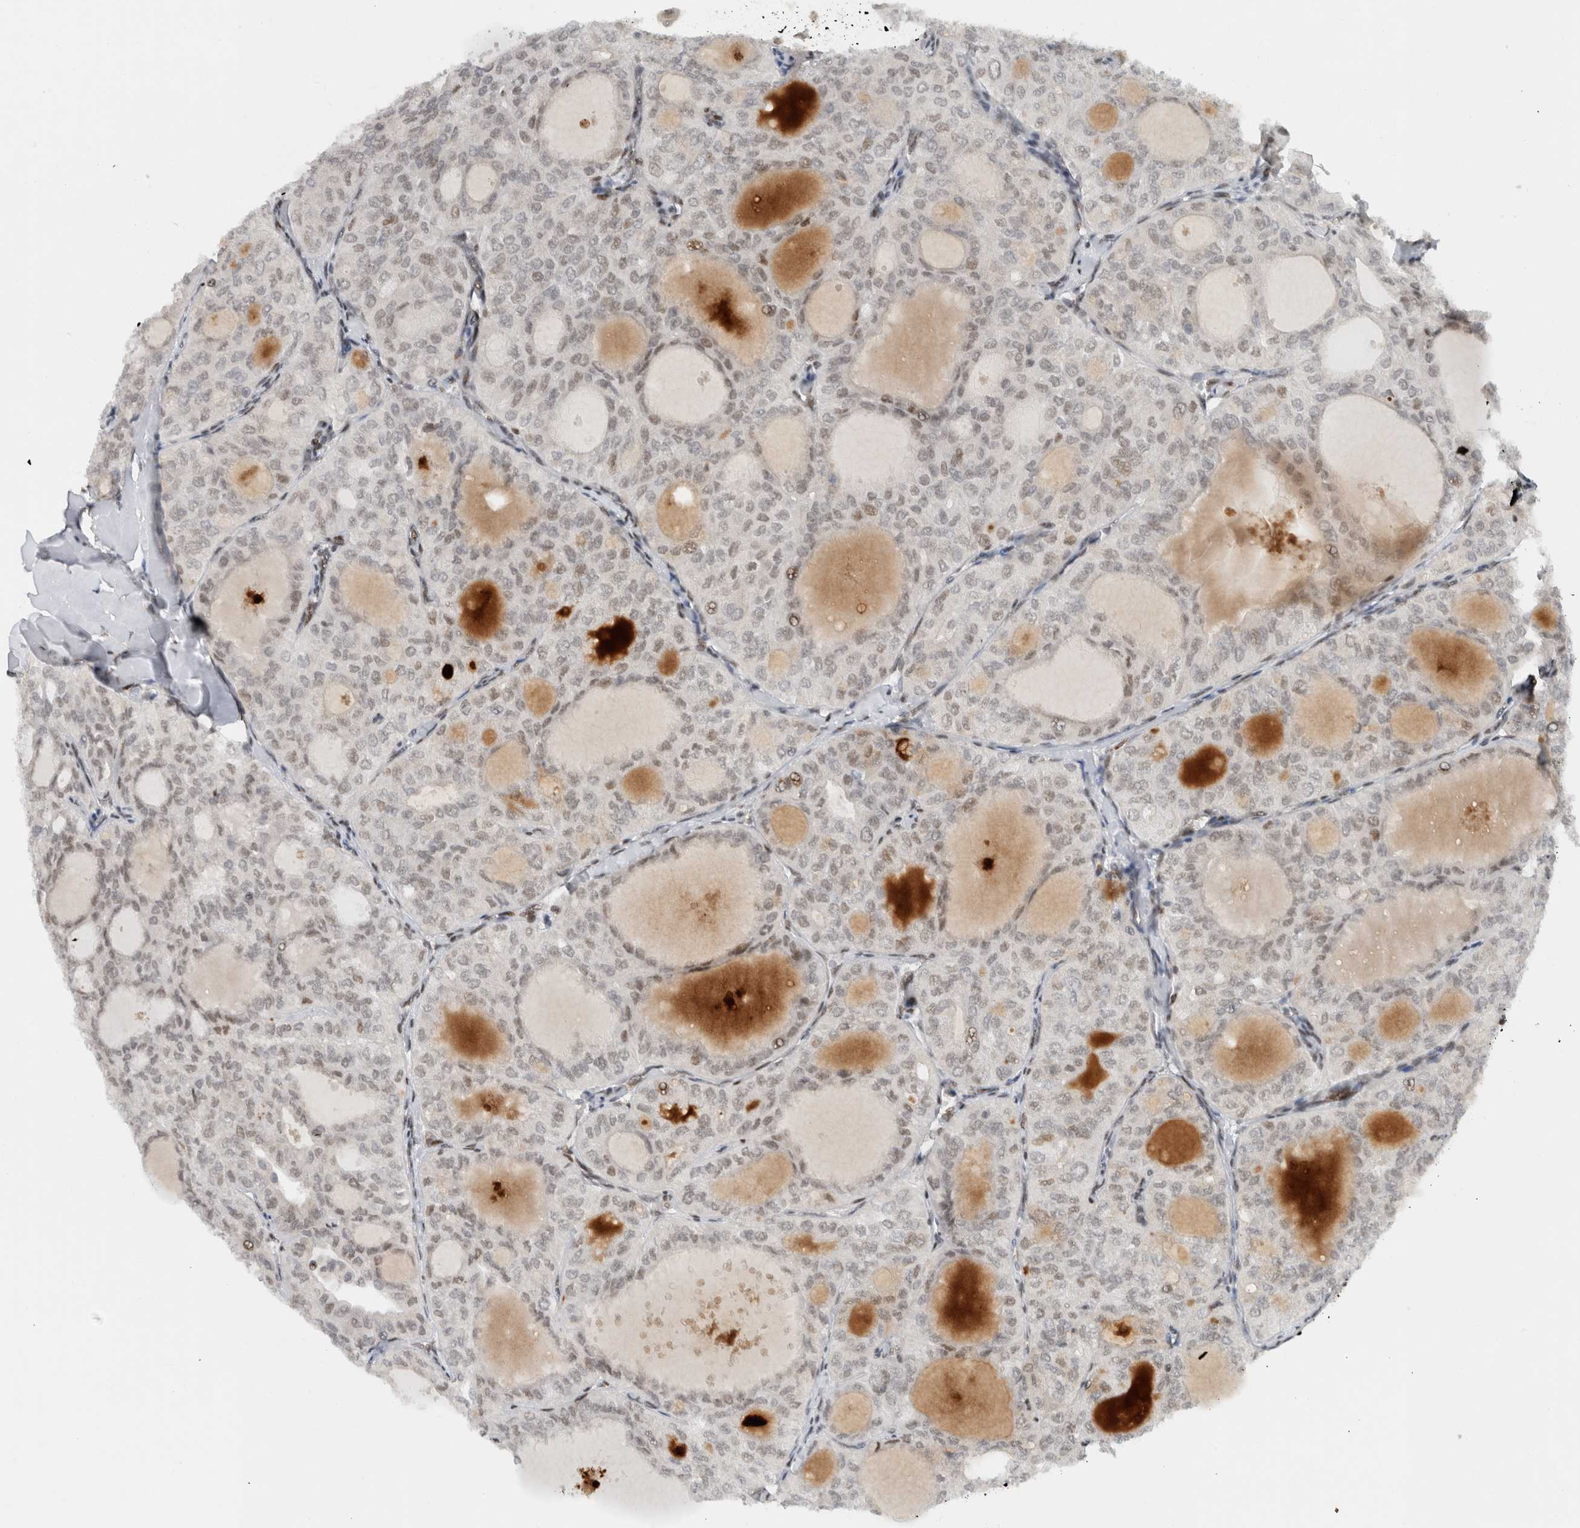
{"staining": {"intensity": "weak", "quantity": "<25%", "location": "nuclear"}, "tissue": "thyroid cancer", "cell_type": "Tumor cells", "image_type": "cancer", "snomed": [{"axis": "morphology", "description": "Follicular adenoma carcinoma, NOS"}, {"axis": "topography", "description": "Thyroid gland"}], "caption": "The histopathology image demonstrates no staining of tumor cells in thyroid follicular adenoma carcinoma. (Stains: DAB IHC with hematoxylin counter stain, Microscopy: brightfield microscopy at high magnification).", "gene": "HNRNPR", "patient": {"sex": "male", "age": 75}}